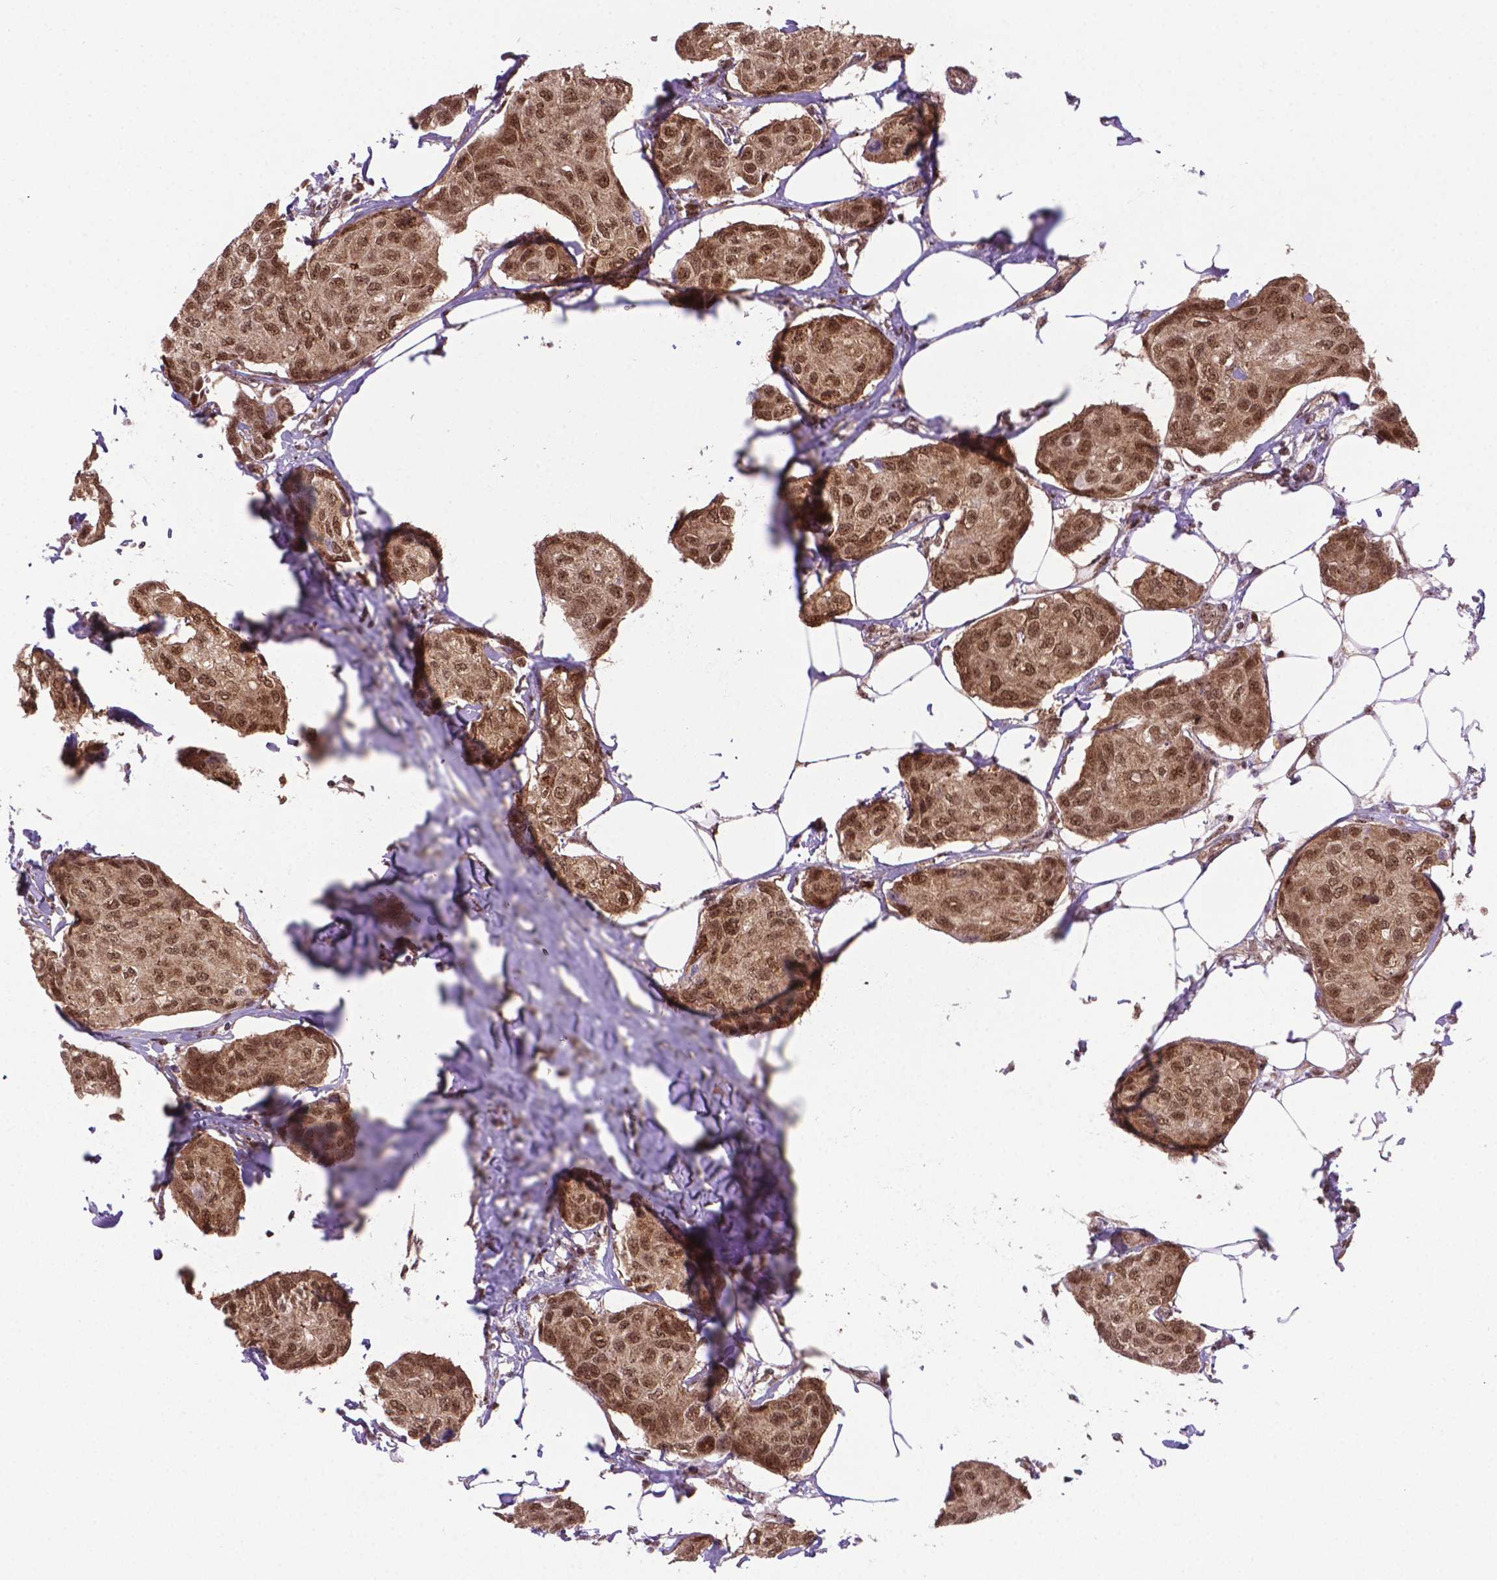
{"staining": {"intensity": "moderate", "quantity": ">75%", "location": "cytoplasmic/membranous,nuclear"}, "tissue": "breast cancer", "cell_type": "Tumor cells", "image_type": "cancer", "snomed": [{"axis": "morphology", "description": "Duct carcinoma"}, {"axis": "topography", "description": "Breast"}], "caption": "Immunohistochemistry (IHC) (DAB) staining of breast cancer (intraductal carcinoma) shows moderate cytoplasmic/membranous and nuclear protein positivity in about >75% of tumor cells.", "gene": "CSNK2A1", "patient": {"sex": "female", "age": 80}}